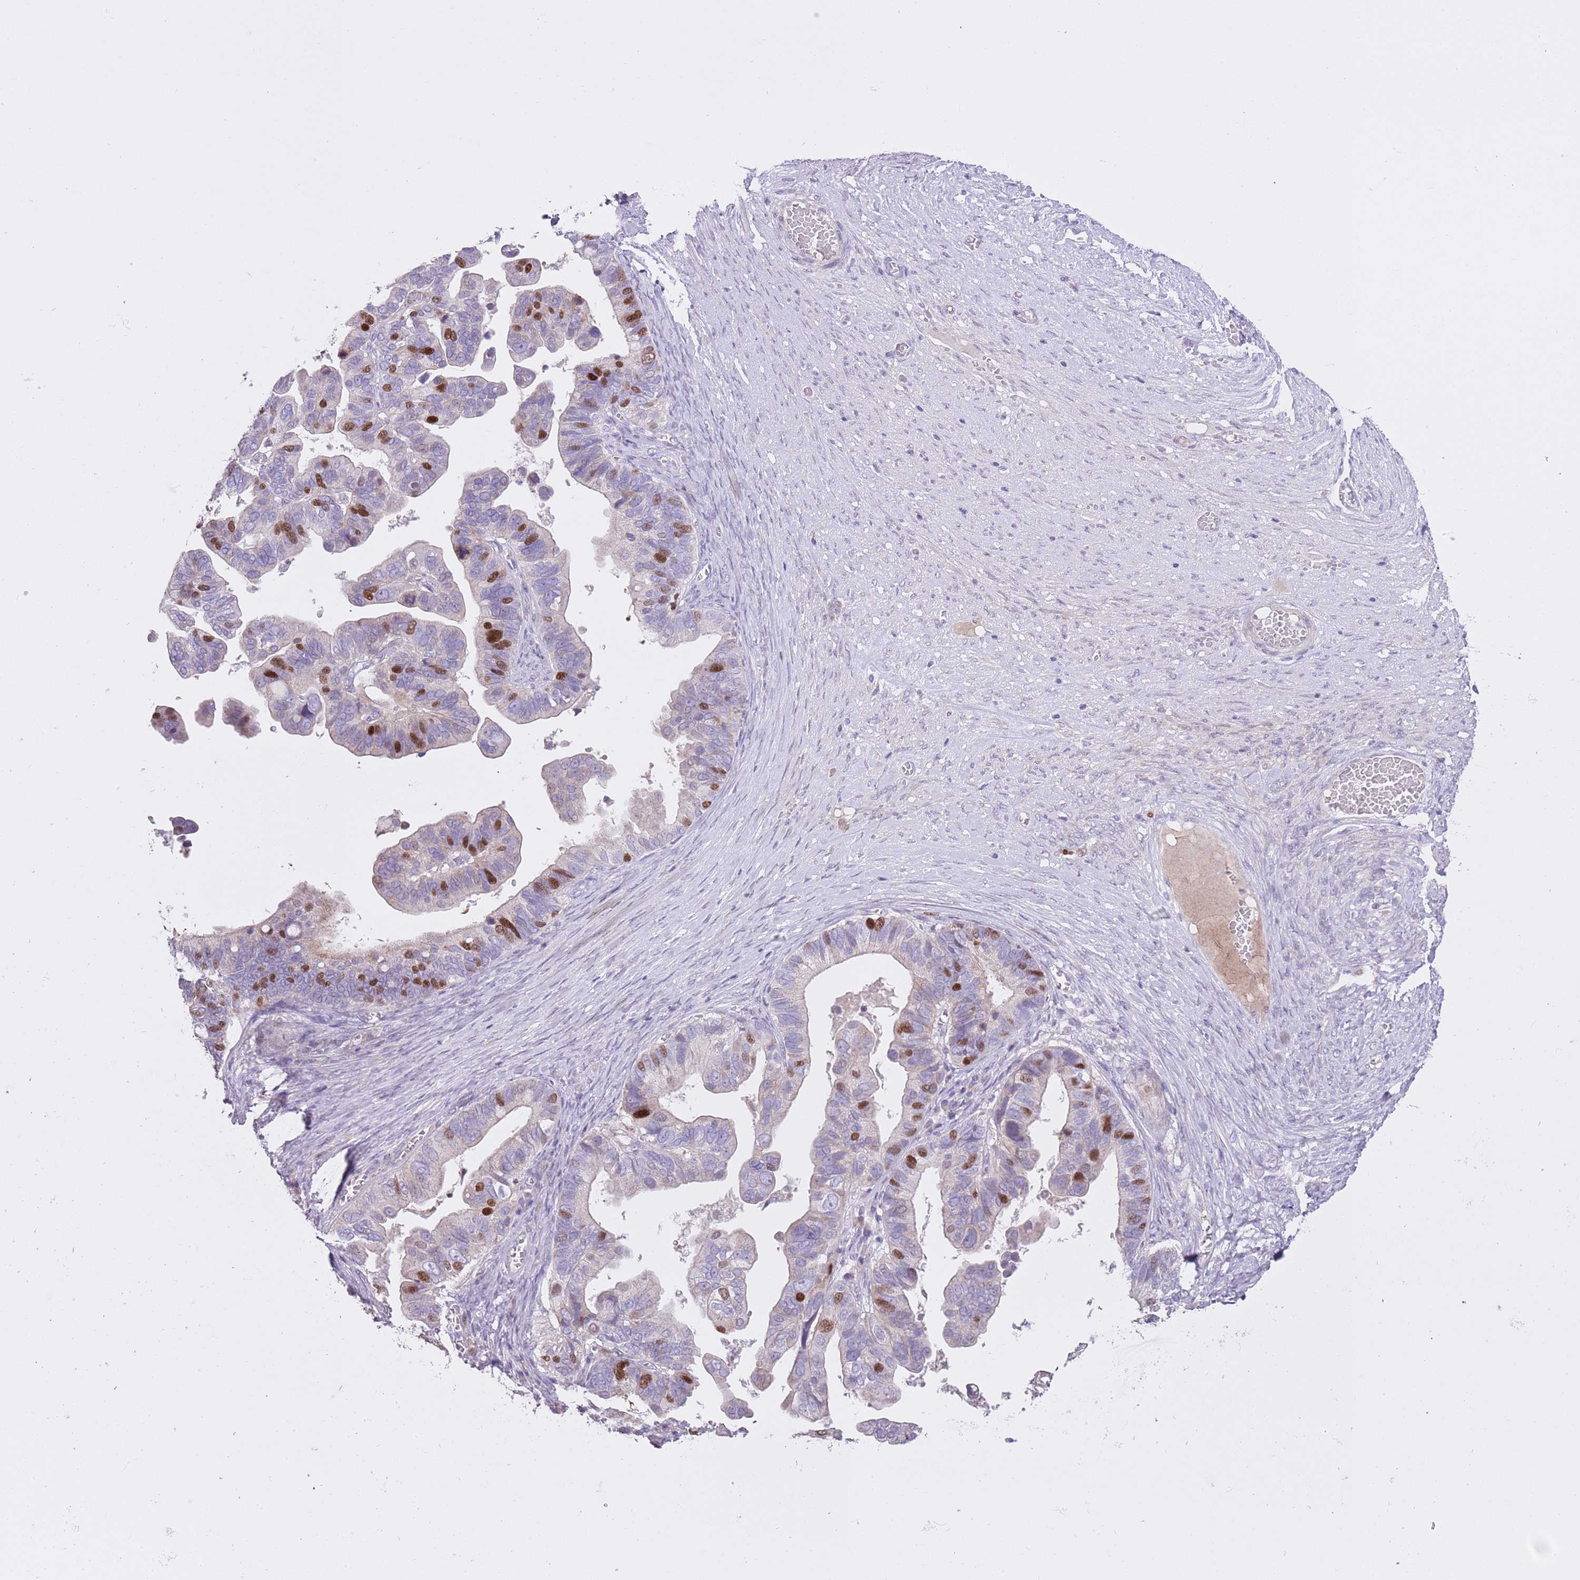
{"staining": {"intensity": "moderate", "quantity": "25%-75%", "location": "nuclear"}, "tissue": "ovarian cancer", "cell_type": "Tumor cells", "image_type": "cancer", "snomed": [{"axis": "morphology", "description": "Cystadenocarcinoma, serous, NOS"}, {"axis": "topography", "description": "Ovary"}], "caption": "Immunohistochemistry (IHC) (DAB (3,3'-diaminobenzidine)) staining of human serous cystadenocarcinoma (ovarian) reveals moderate nuclear protein expression in approximately 25%-75% of tumor cells.", "gene": "GMNN", "patient": {"sex": "female", "age": 56}}